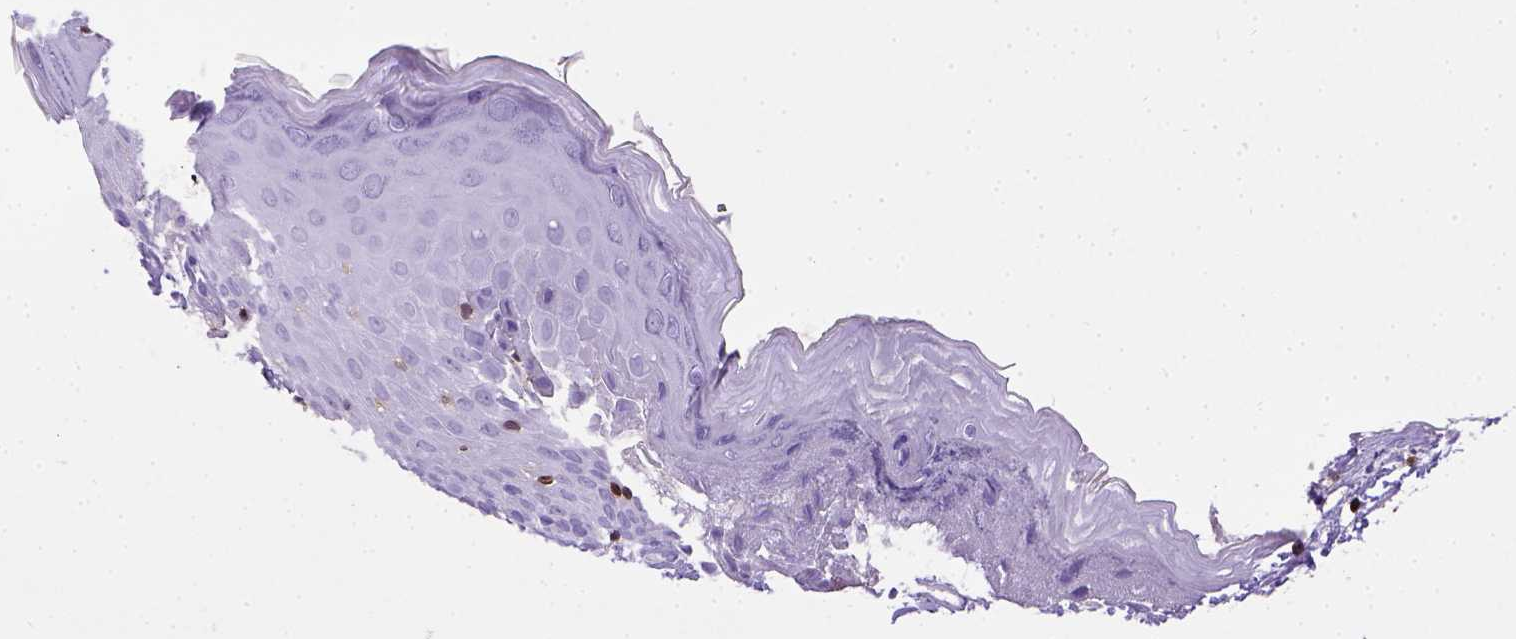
{"staining": {"intensity": "negative", "quantity": "none", "location": "none"}, "tissue": "skin", "cell_type": "Epidermal cells", "image_type": "normal", "snomed": [{"axis": "morphology", "description": "Normal tissue, NOS"}, {"axis": "topography", "description": "Vulva"}], "caption": "IHC histopathology image of benign skin: skin stained with DAB (3,3'-diaminobenzidine) shows no significant protein staining in epidermal cells.", "gene": "CD3E", "patient": {"sex": "female", "age": 68}}